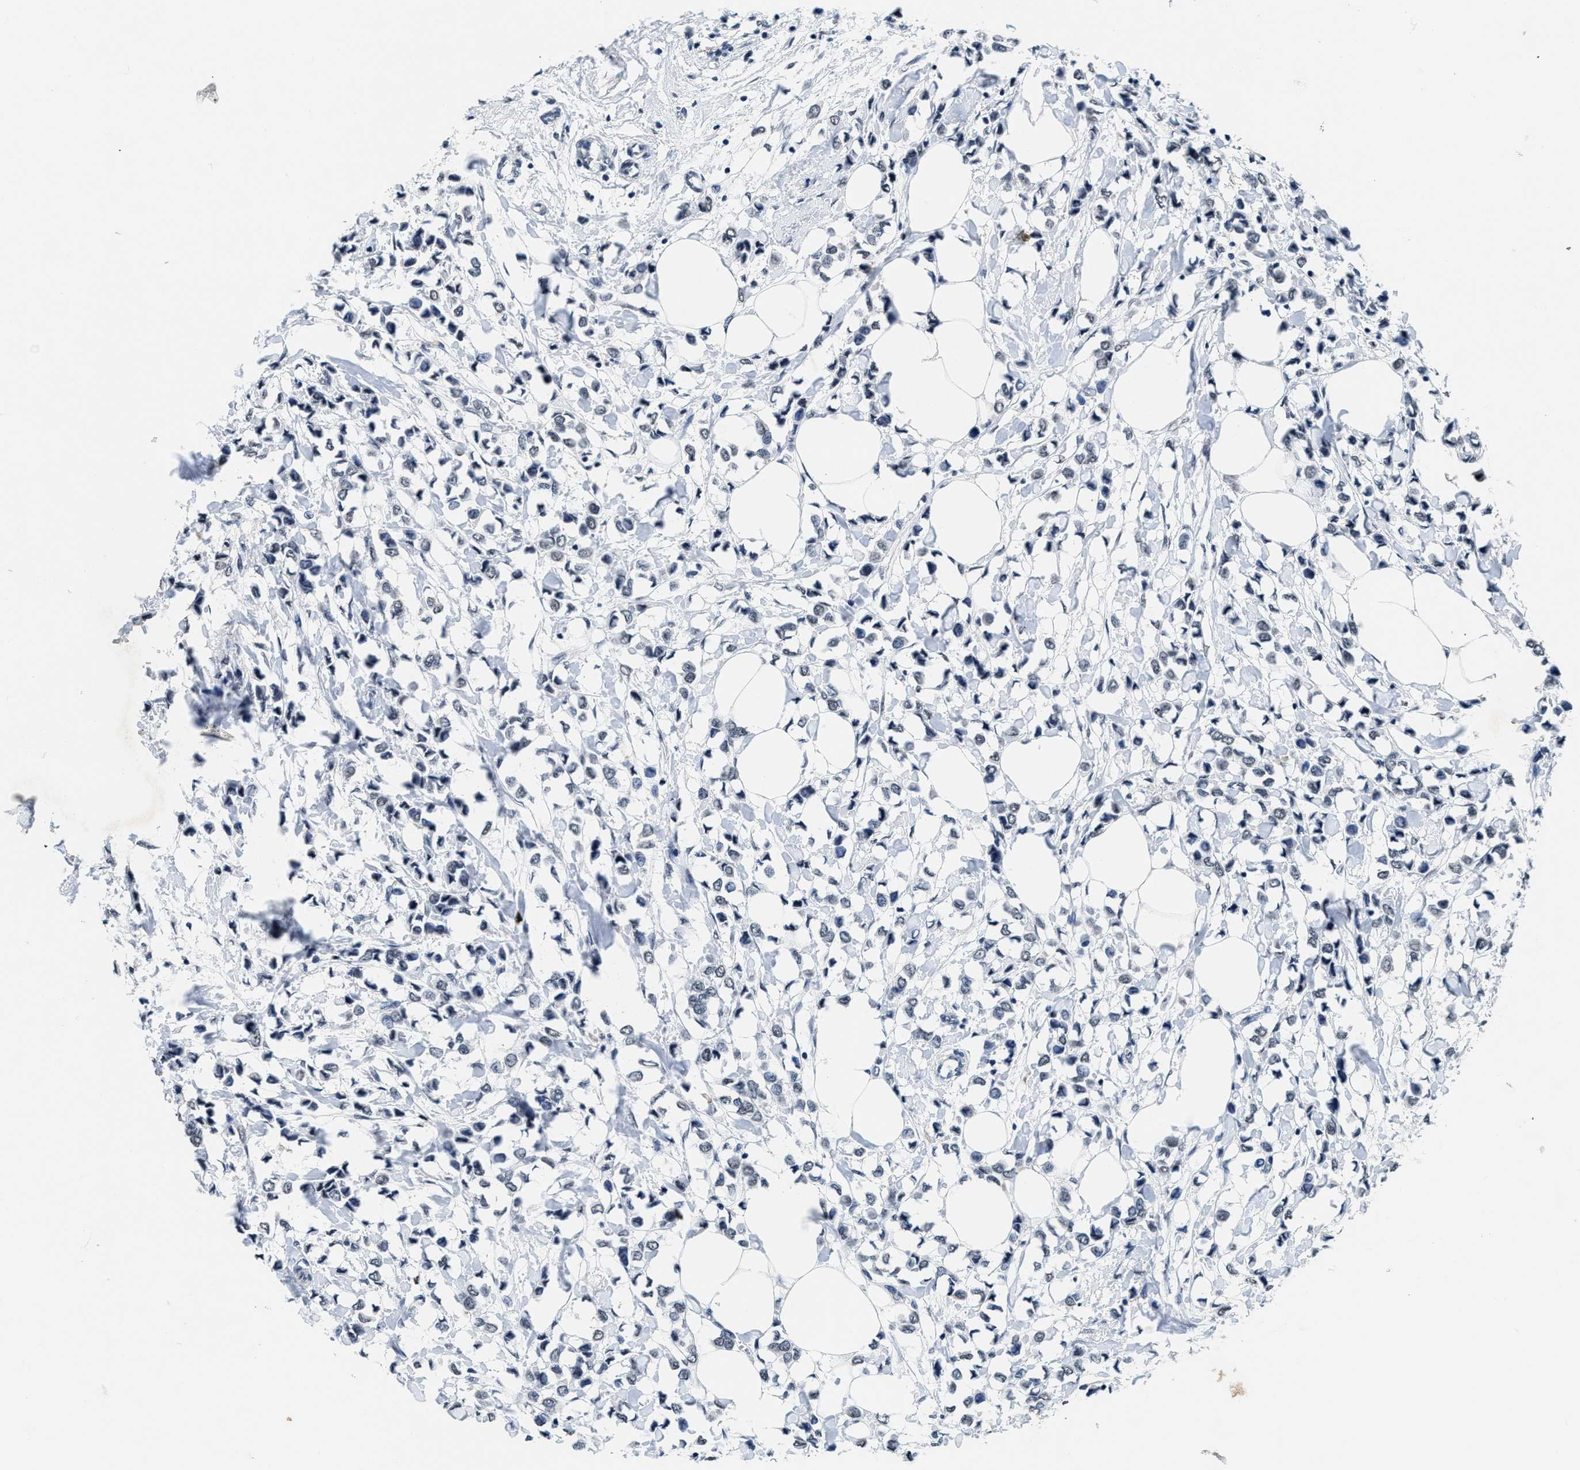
{"staining": {"intensity": "weak", "quantity": "<25%", "location": "nuclear"}, "tissue": "breast cancer", "cell_type": "Tumor cells", "image_type": "cancer", "snomed": [{"axis": "morphology", "description": "Lobular carcinoma"}, {"axis": "topography", "description": "Breast"}], "caption": "Immunohistochemical staining of human breast lobular carcinoma demonstrates no significant staining in tumor cells.", "gene": "SUPT16H", "patient": {"sex": "female", "age": 51}}